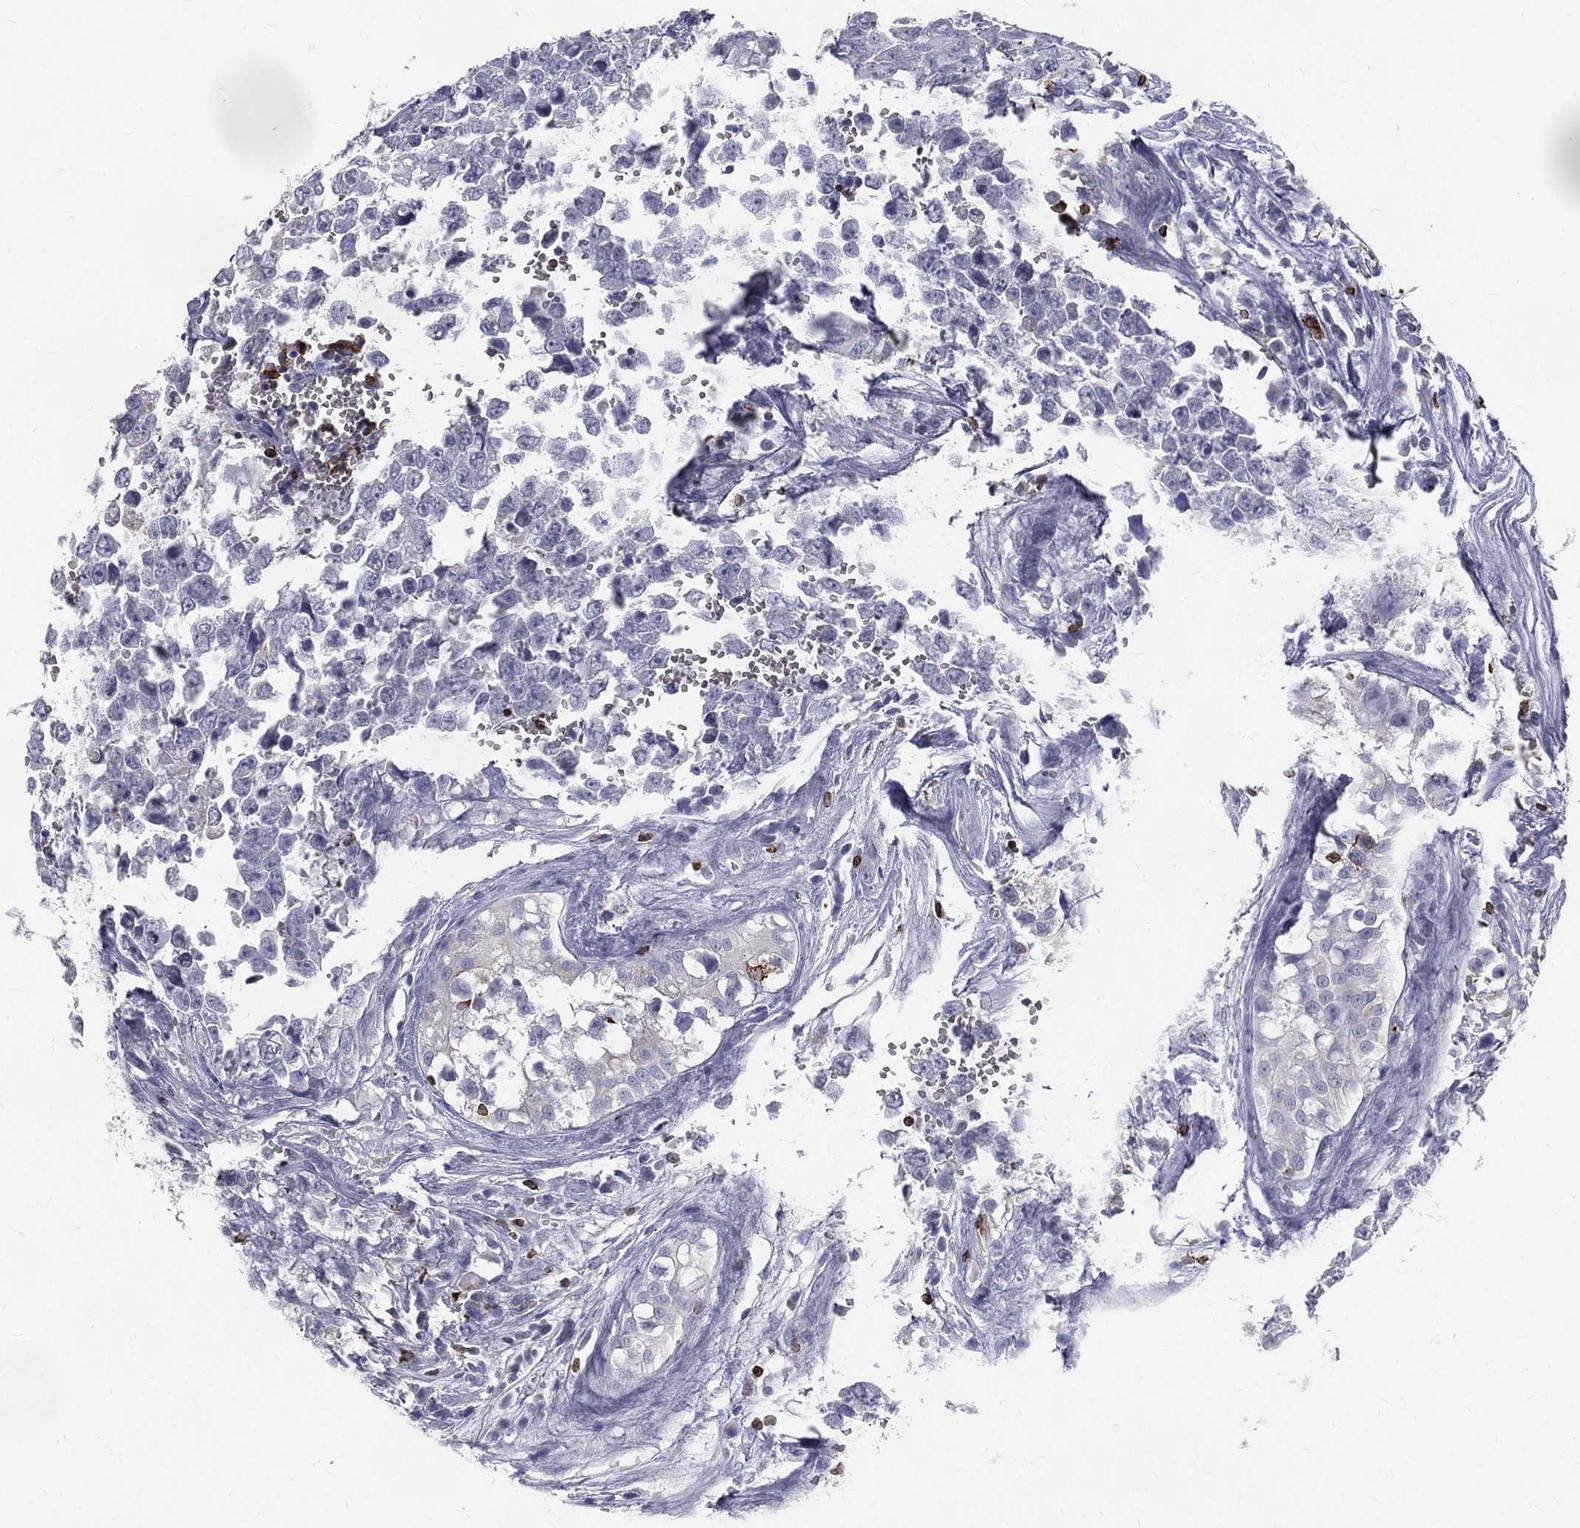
{"staining": {"intensity": "negative", "quantity": "none", "location": "none"}, "tissue": "testis cancer", "cell_type": "Tumor cells", "image_type": "cancer", "snomed": [{"axis": "morphology", "description": "Carcinoma, Embryonal, NOS"}, {"axis": "topography", "description": "Testis"}], "caption": "High power microscopy photomicrograph of an immunohistochemistry (IHC) histopathology image of testis cancer, revealing no significant staining in tumor cells.", "gene": "CTSW", "patient": {"sex": "male", "age": 23}}